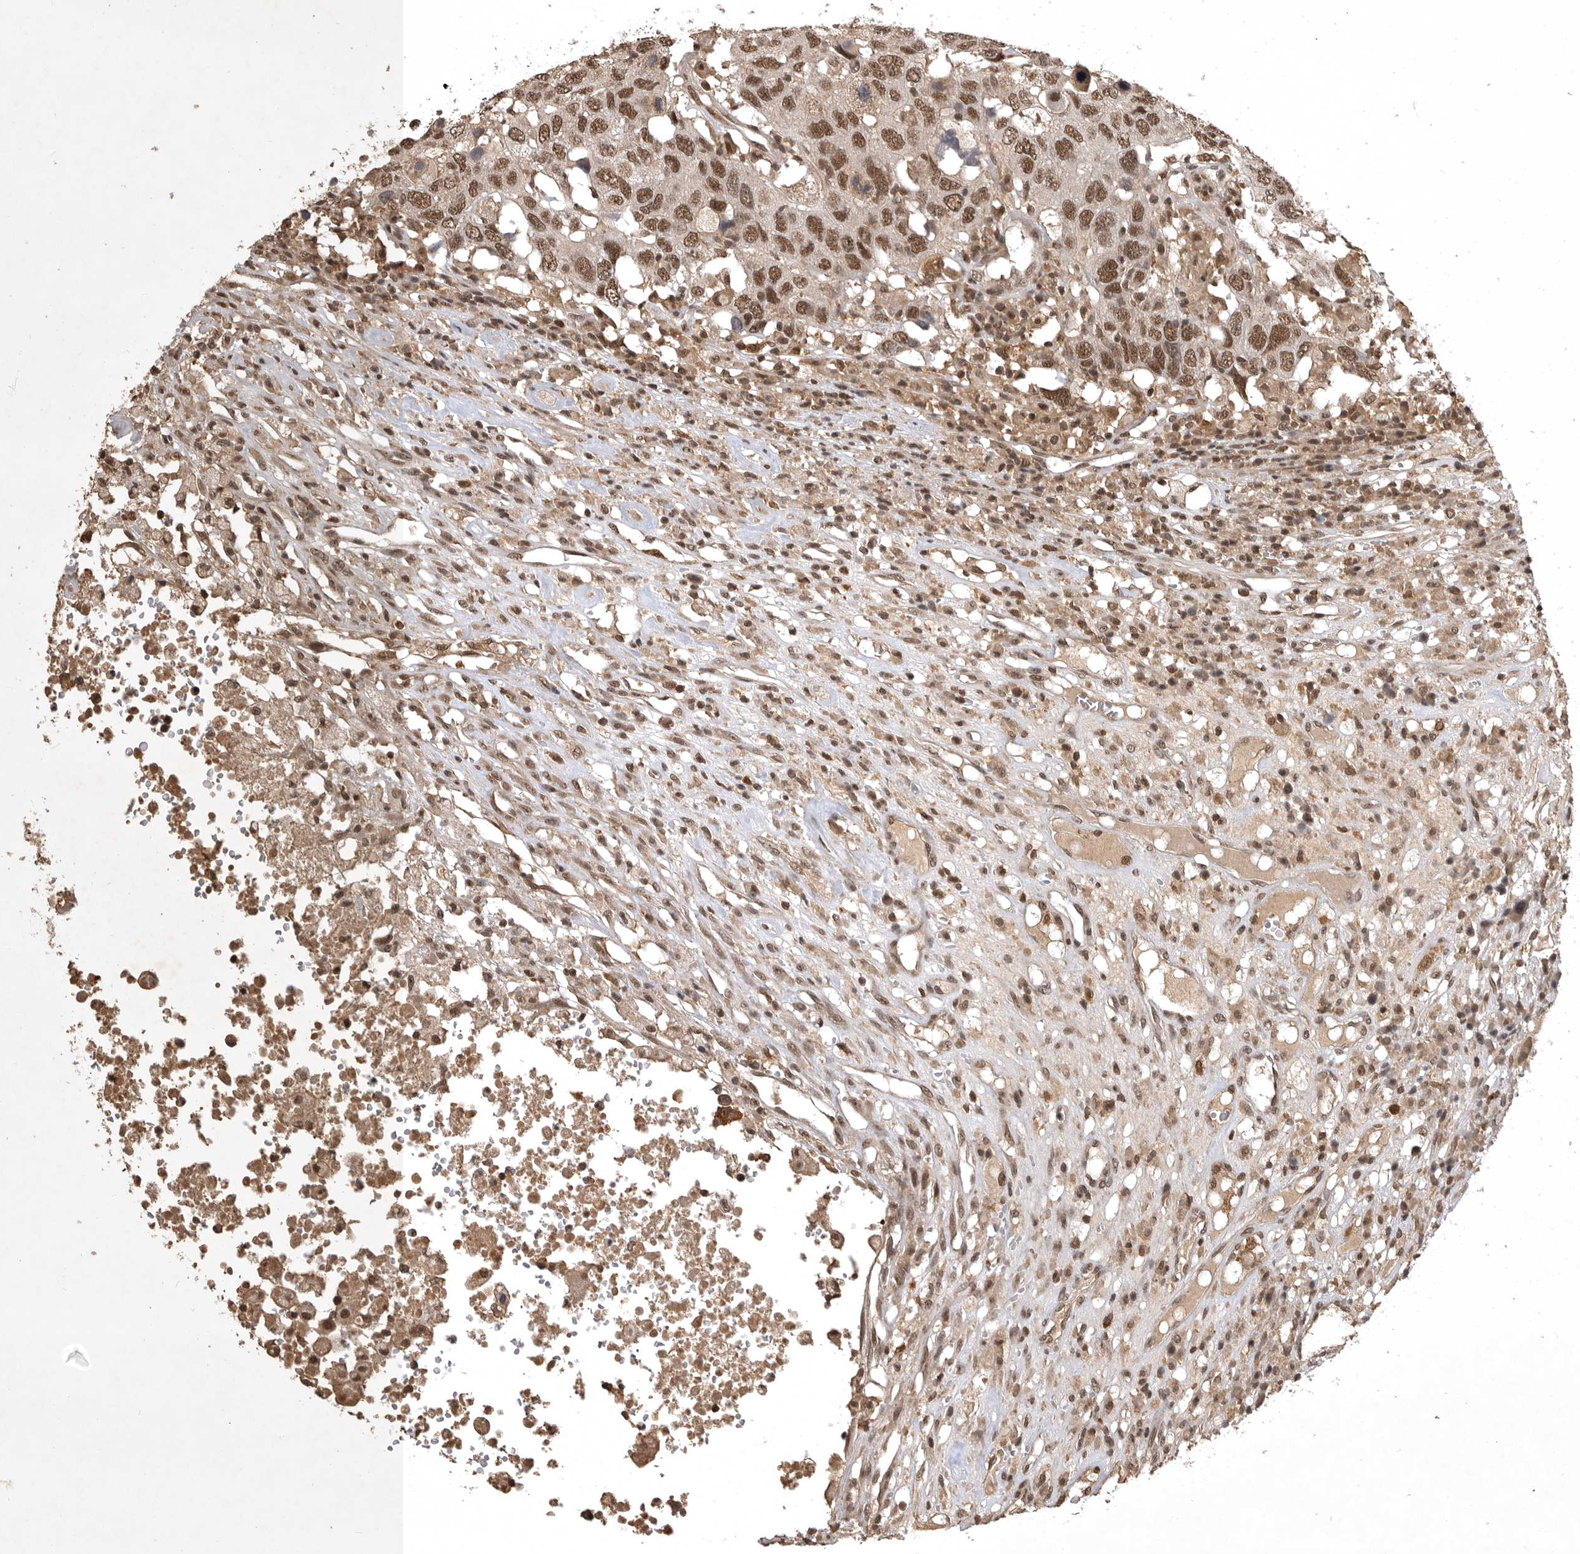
{"staining": {"intensity": "moderate", "quantity": ">75%", "location": "nuclear"}, "tissue": "head and neck cancer", "cell_type": "Tumor cells", "image_type": "cancer", "snomed": [{"axis": "morphology", "description": "Squamous cell carcinoma, NOS"}, {"axis": "topography", "description": "Head-Neck"}], "caption": "Human head and neck squamous cell carcinoma stained with a protein marker displays moderate staining in tumor cells.", "gene": "CBLL1", "patient": {"sex": "male", "age": 66}}